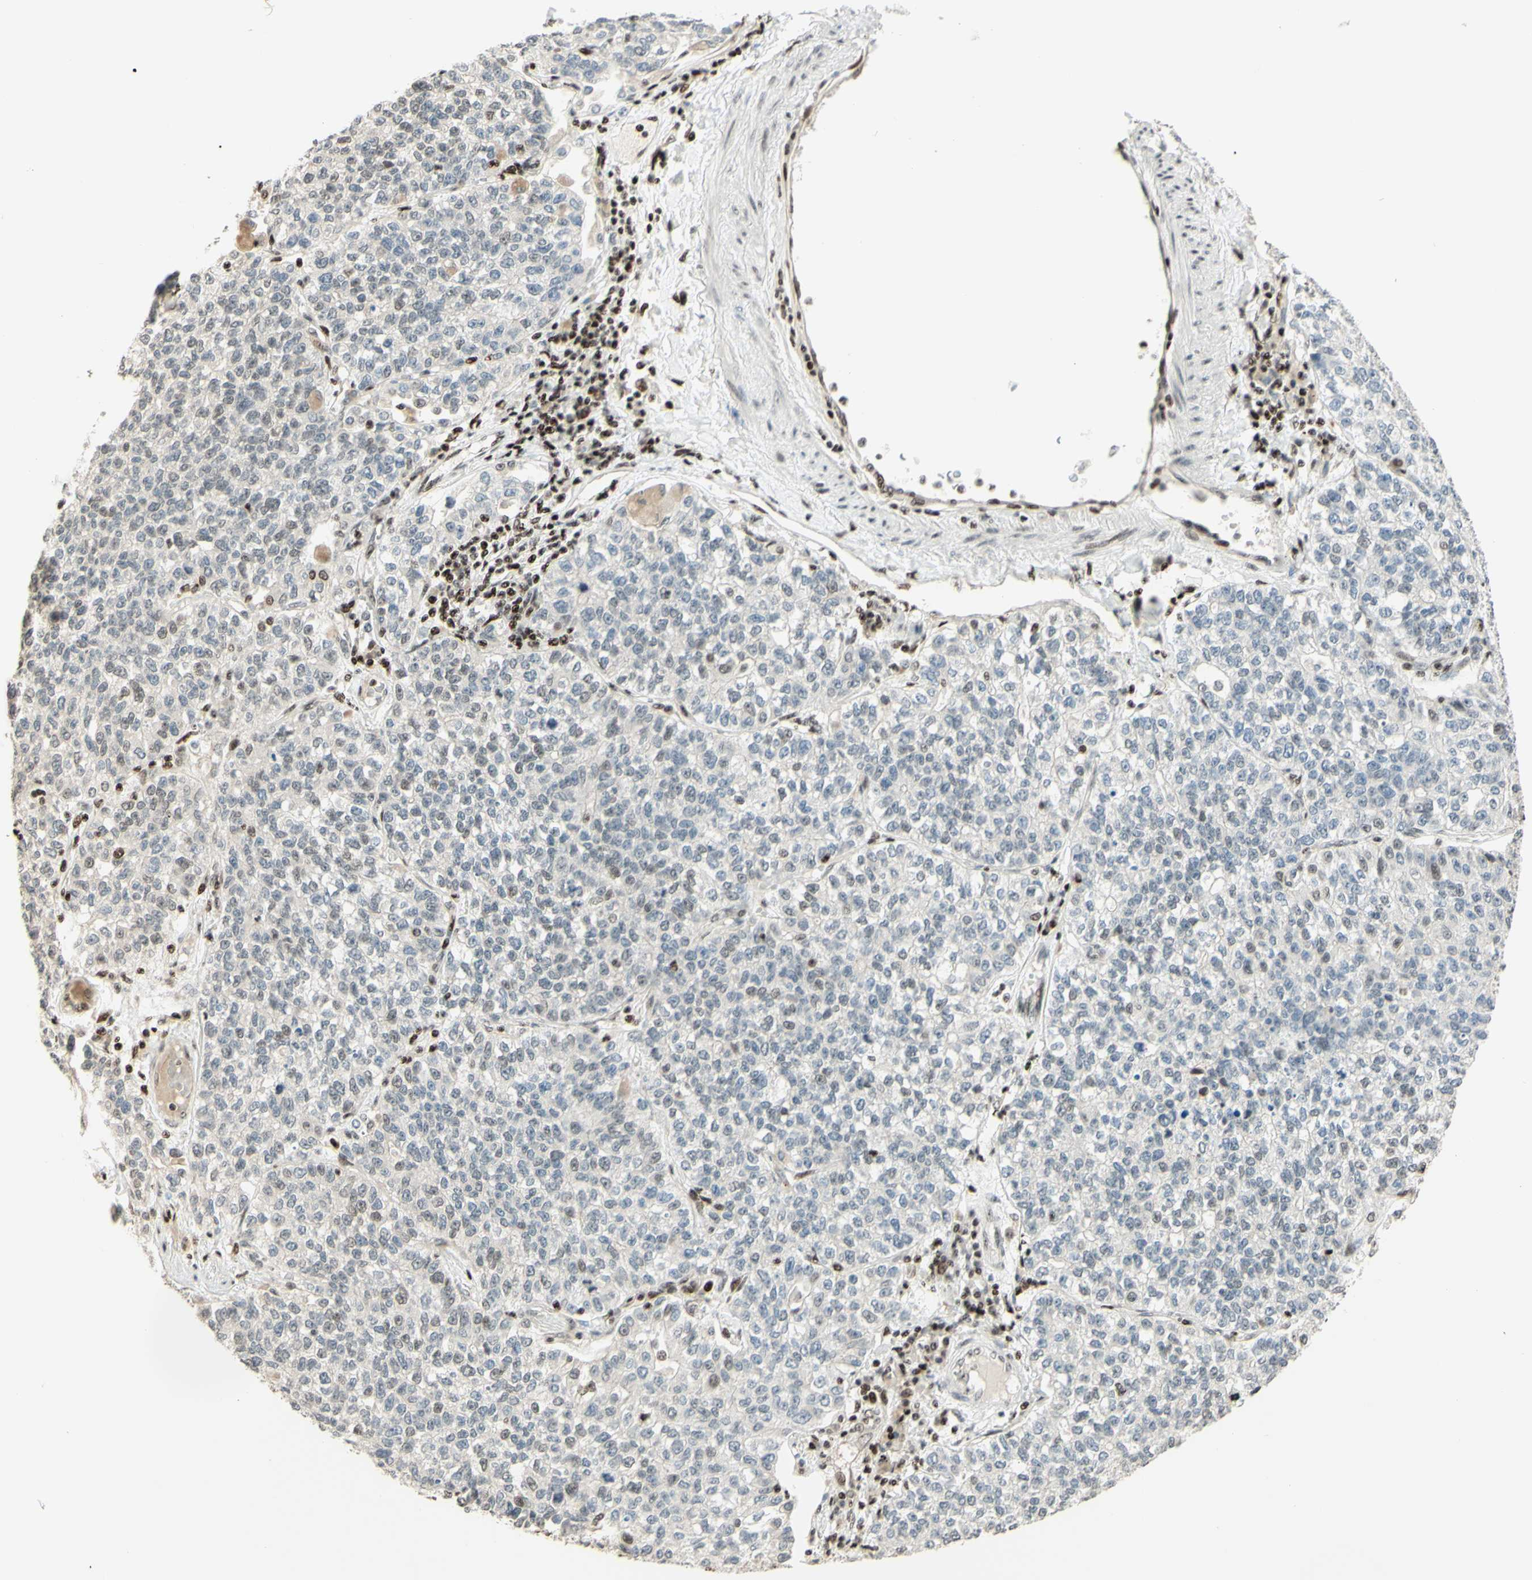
{"staining": {"intensity": "negative", "quantity": "none", "location": "none"}, "tissue": "lung cancer", "cell_type": "Tumor cells", "image_type": "cancer", "snomed": [{"axis": "morphology", "description": "Adenocarcinoma, NOS"}, {"axis": "topography", "description": "Lung"}], "caption": "Tumor cells show no significant protein expression in lung cancer. (Brightfield microscopy of DAB immunohistochemistry (IHC) at high magnification).", "gene": "CDKL5", "patient": {"sex": "male", "age": 49}}